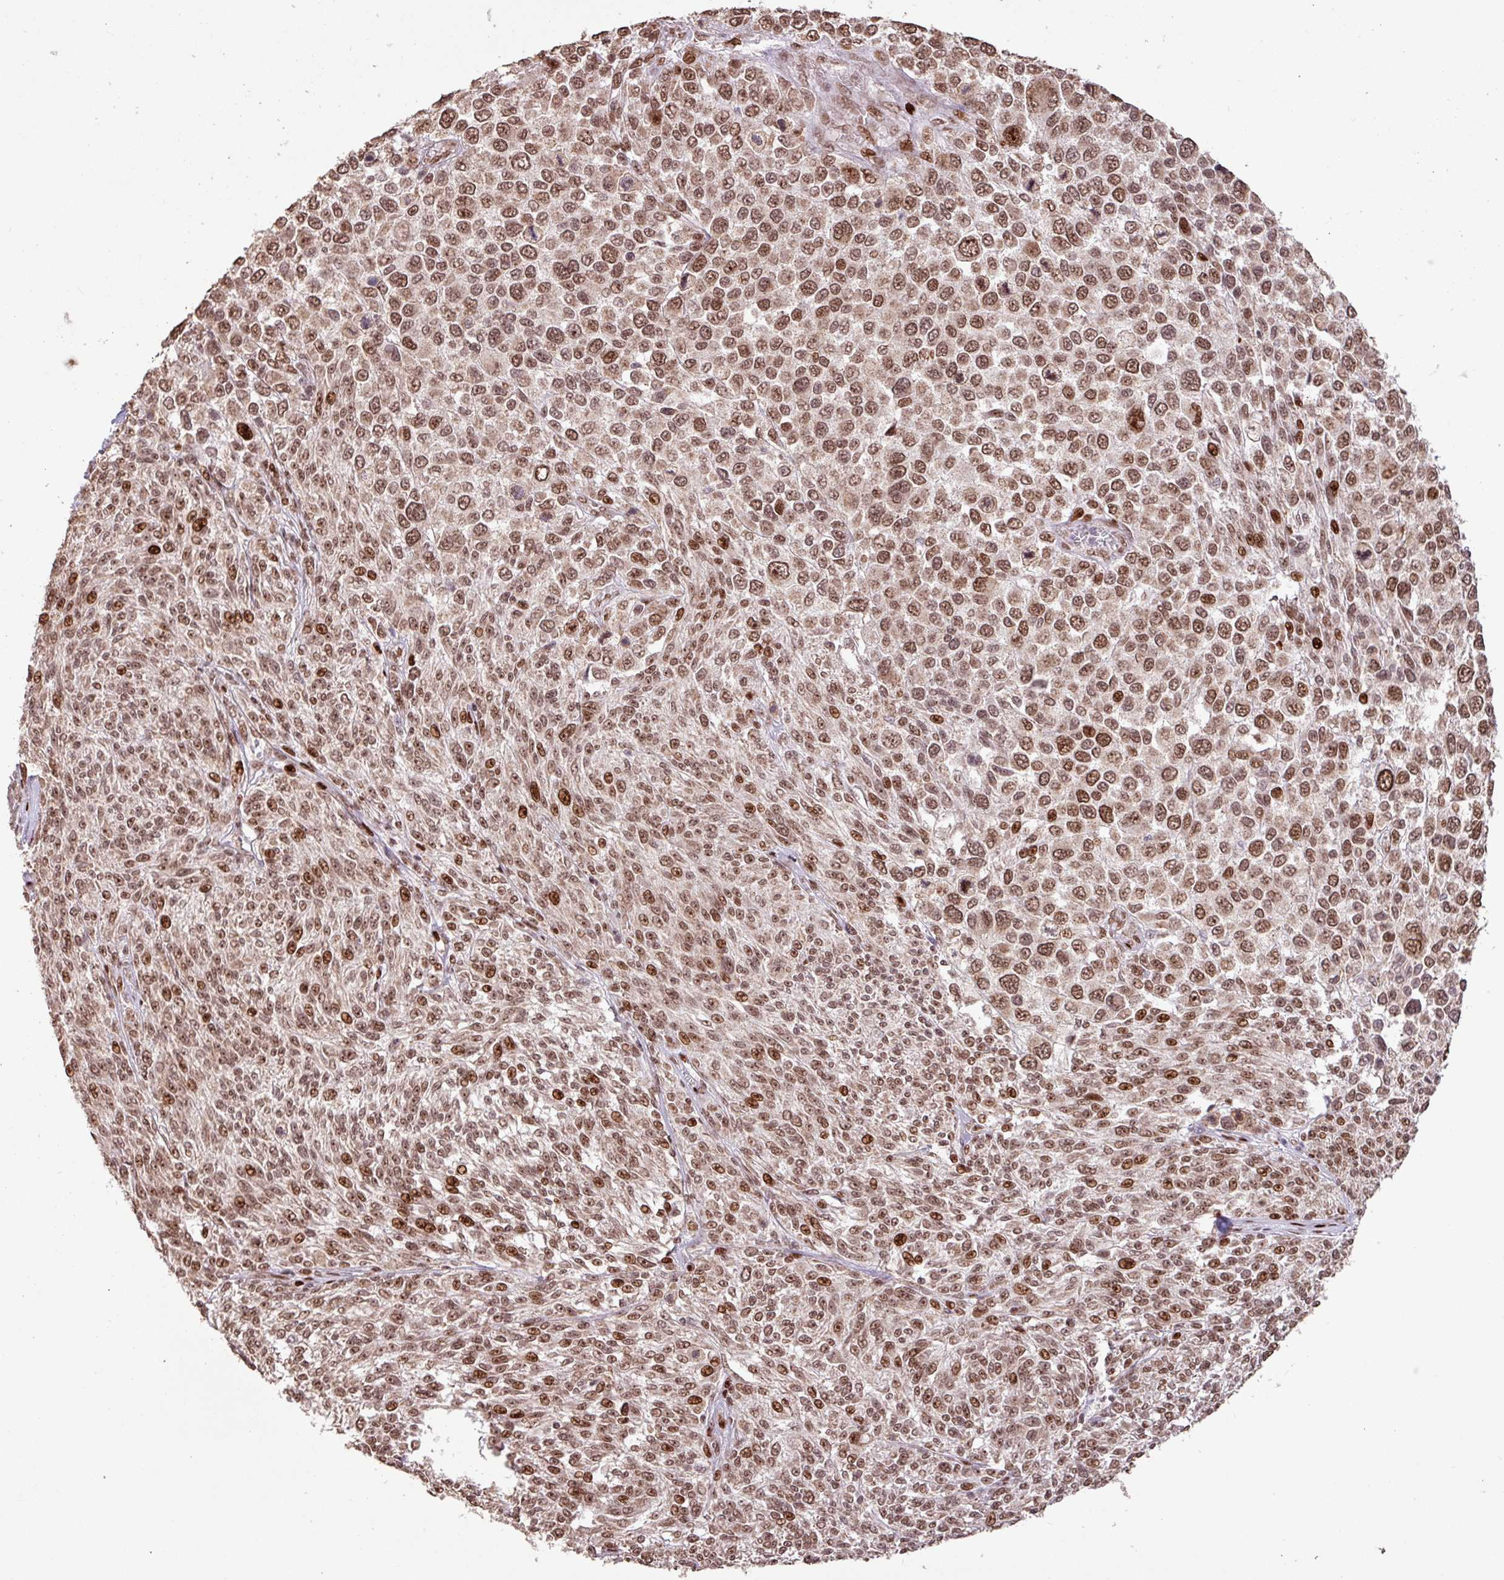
{"staining": {"intensity": "moderate", "quantity": ">75%", "location": "nuclear"}, "tissue": "melanoma", "cell_type": "Tumor cells", "image_type": "cancer", "snomed": [{"axis": "morphology", "description": "Malignant melanoma, NOS"}, {"axis": "topography", "description": "Skin of trunk"}], "caption": "Protein staining shows moderate nuclear positivity in approximately >75% of tumor cells in melanoma. (Brightfield microscopy of DAB IHC at high magnification).", "gene": "ZNF709", "patient": {"sex": "male", "age": 71}}